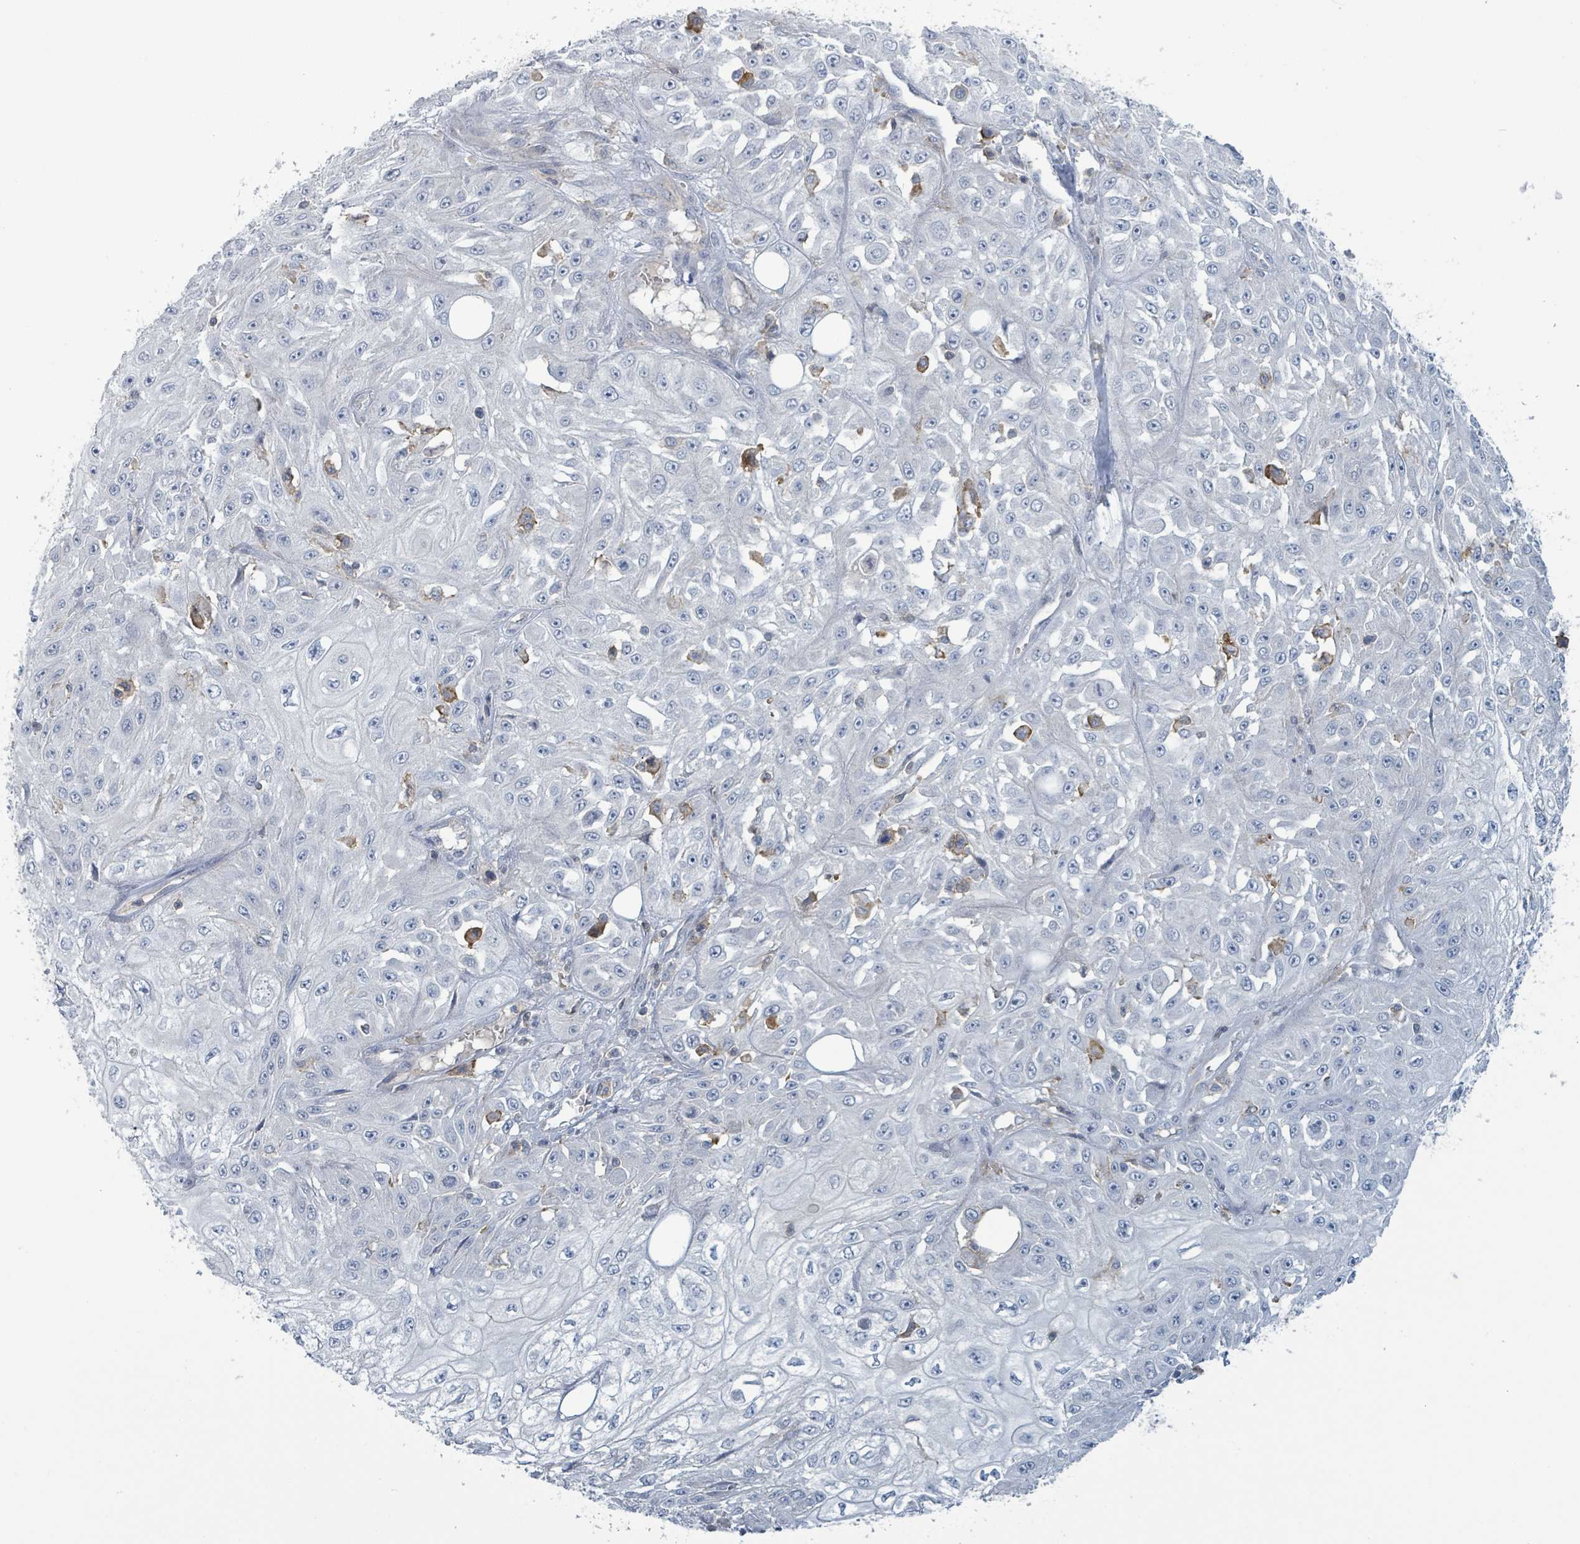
{"staining": {"intensity": "negative", "quantity": "none", "location": "none"}, "tissue": "skin cancer", "cell_type": "Tumor cells", "image_type": "cancer", "snomed": [{"axis": "morphology", "description": "Squamous cell carcinoma, NOS"}, {"axis": "morphology", "description": "Squamous cell carcinoma, metastatic, NOS"}, {"axis": "topography", "description": "Skin"}, {"axis": "topography", "description": "Lymph node"}], "caption": "Skin cancer was stained to show a protein in brown. There is no significant expression in tumor cells. The staining was performed using DAB (3,3'-diaminobenzidine) to visualize the protein expression in brown, while the nuclei were stained in blue with hematoxylin (Magnification: 20x).", "gene": "TNFRSF14", "patient": {"sex": "male", "age": 75}}